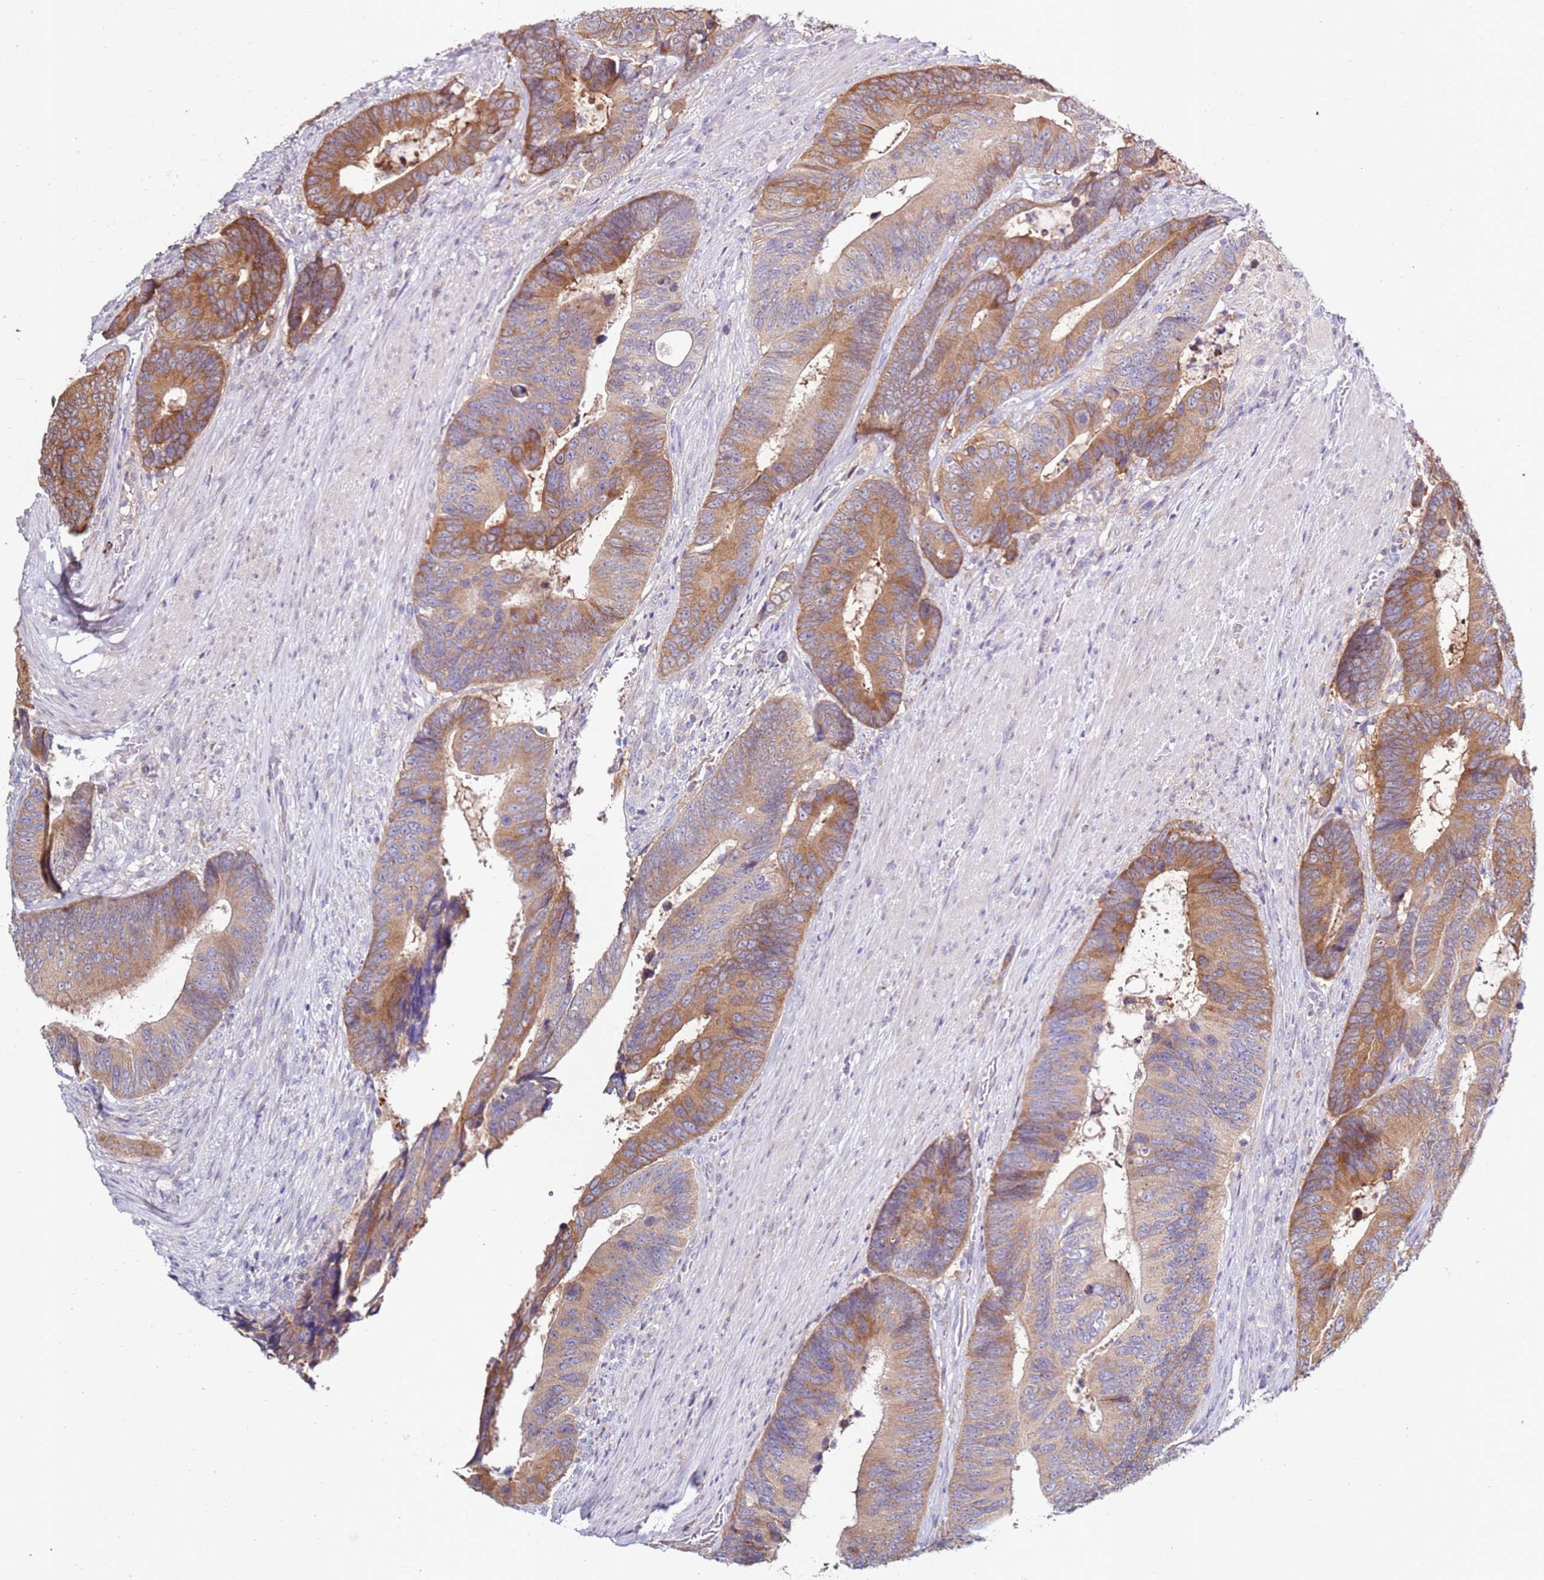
{"staining": {"intensity": "moderate", "quantity": ">75%", "location": "cytoplasmic/membranous"}, "tissue": "colorectal cancer", "cell_type": "Tumor cells", "image_type": "cancer", "snomed": [{"axis": "morphology", "description": "Adenocarcinoma, NOS"}, {"axis": "topography", "description": "Colon"}], "caption": "Human colorectal cancer (adenocarcinoma) stained with a brown dye demonstrates moderate cytoplasmic/membranous positive positivity in approximately >75% of tumor cells.", "gene": "CNOT9", "patient": {"sex": "male", "age": 87}}